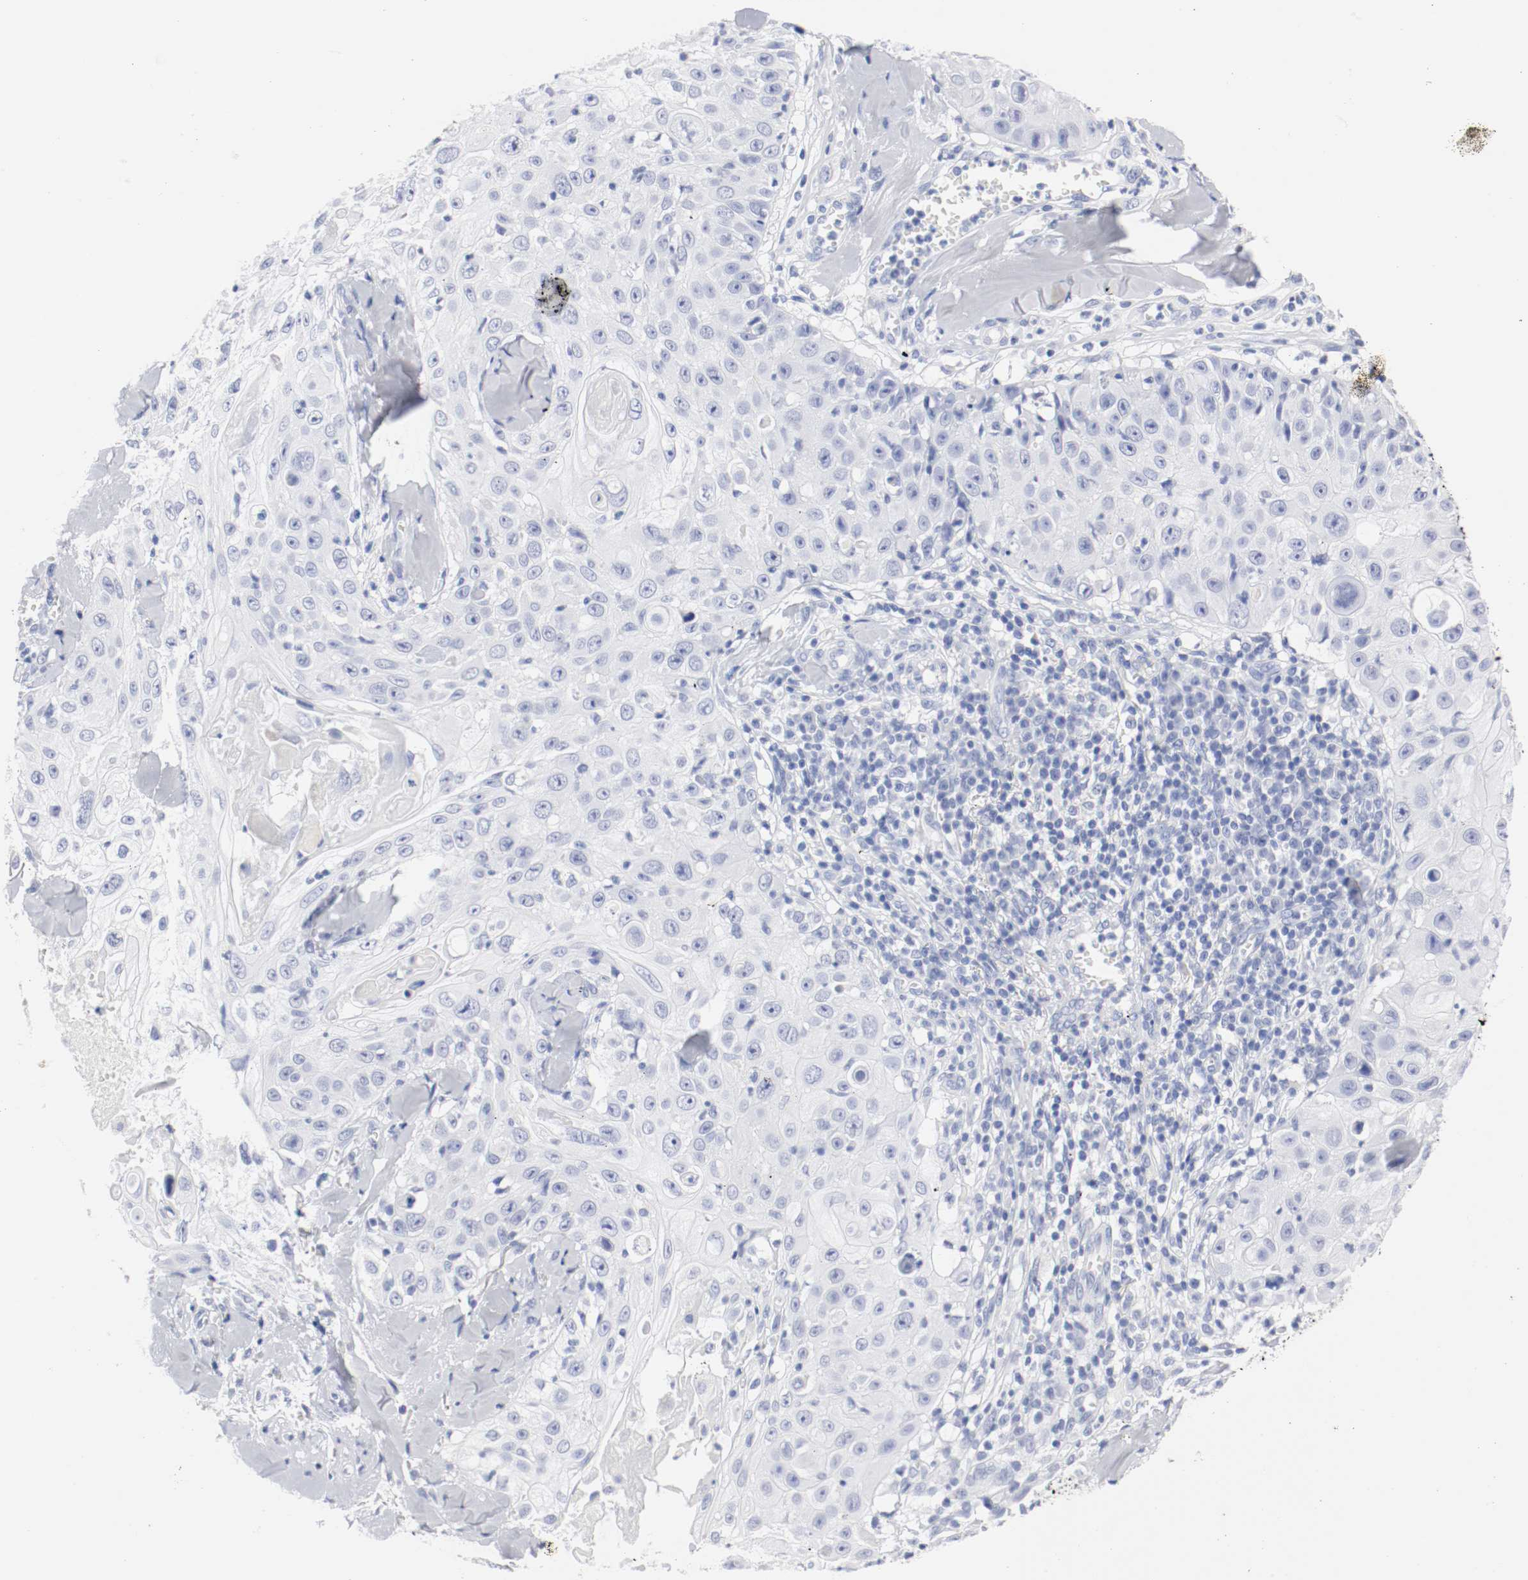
{"staining": {"intensity": "negative", "quantity": "none", "location": "none"}, "tissue": "skin cancer", "cell_type": "Tumor cells", "image_type": "cancer", "snomed": [{"axis": "morphology", "description": "Squamous cell carcinoma, NOS"}, {"axis": "topography", "description": "Skin"}], "caption": "Skin cancer (squamous cell carcinoma) stained for a protein using IHC reveals no staining tumor cells.", "gene": "GAD1", "patient": {"sex": "male", "age": 86}}